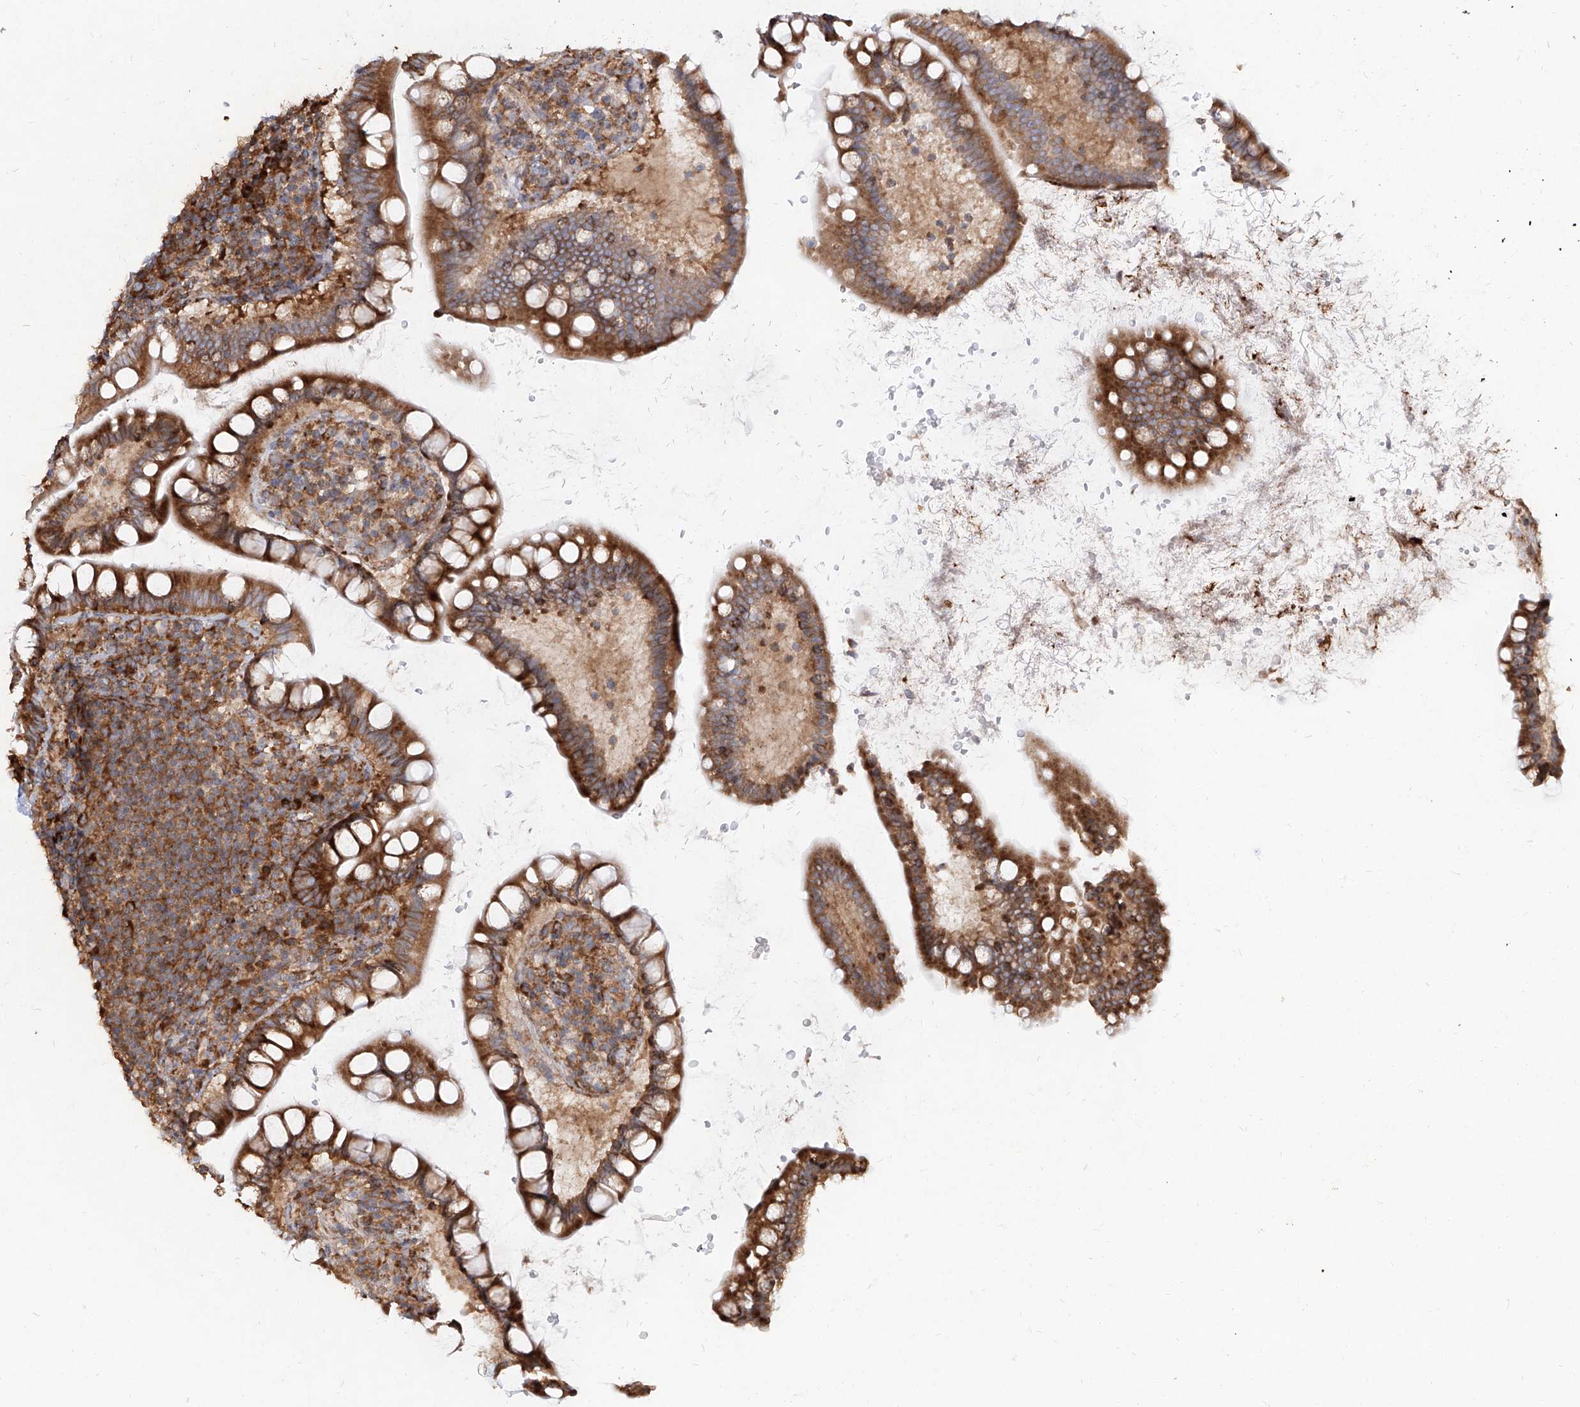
{"staining": {"intensity": "strong", "quantity": ">75%", "location": "cytoplasmic/membranous"}, "tissue": "small intestine", "cell_type": "Glandular cells", "image_type": "normal", "snomed": [{"axis": "morphology", "description": "Normal tissue, NOS"}, {"axis": "topography", "description": "Small intestine"}], "caption": "Glandular cells show strong cytoplasmic/membranous staining in about >75% of cells in benign small intestine. Ihc stains the protein of interest in brown and the nuclei are stained blue.", "gene": "RPS25", "patient": {"sex": "female", "age": 84}}